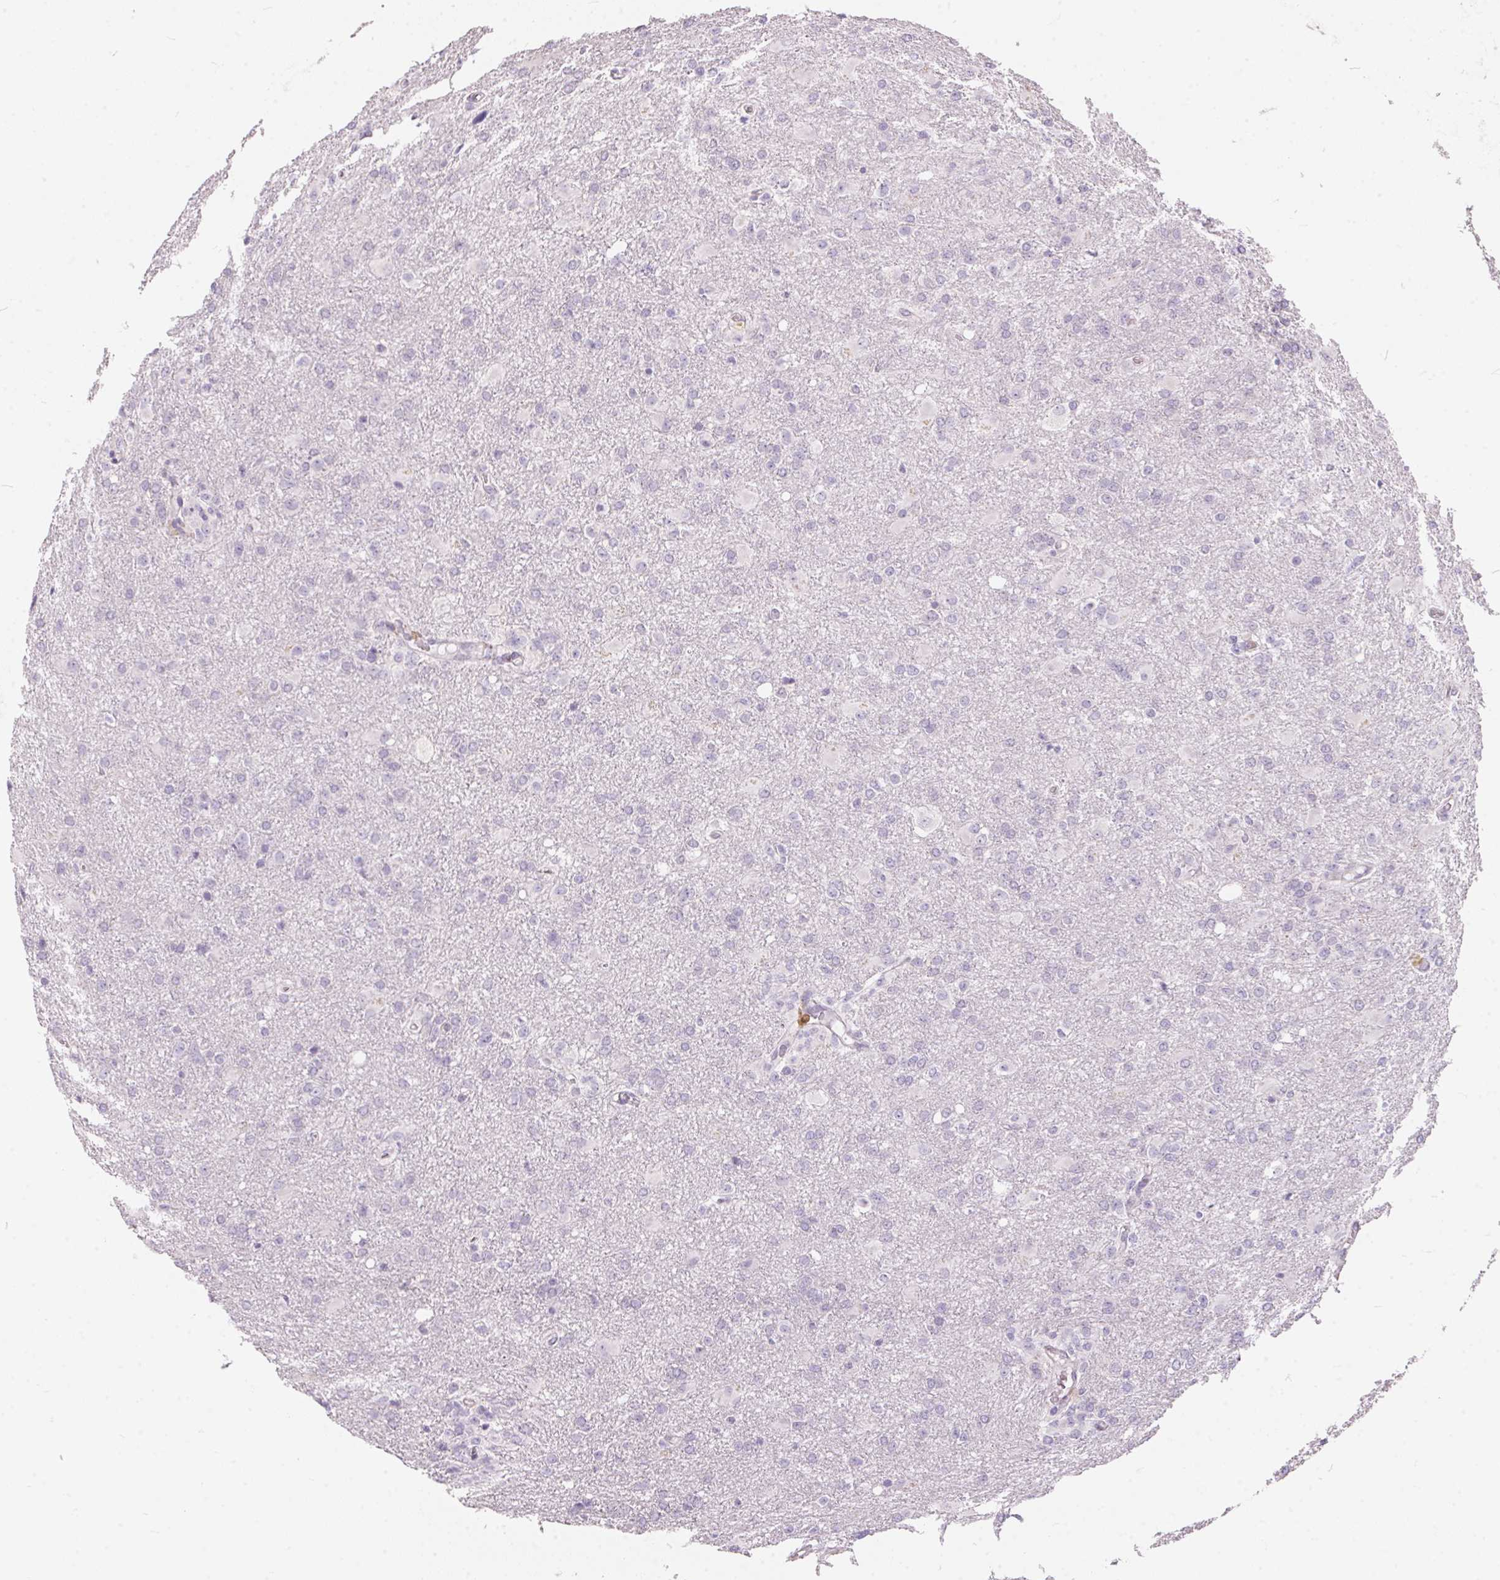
{"staining": {"intensity": "negative", "quantity": "none", "location": "none"}, "tissue": "glioma", "cell_type": "Tumor cells", "image_type": "cancer", "snomed": [{"axis": "morphology", "description": "Glioma, malignant, High grade"}, {"axis": "topography", "description": "Brain"}], "caption": "High magnification brightfield microscopy of high-grade glioma (malignant) stained with DAB (brown) and counterstained with hematoxylin (blue): tumor cells show no significant positivity. The staining was performed using DAB (3,3'-diaminobenzidine) to visualize the protein expression in brown, while the nuclei were stained in blue with hematoxylin (Magnification: 20x).", "gene": "SERPINB1", "patient": {"sex": "male", "age": 68}}